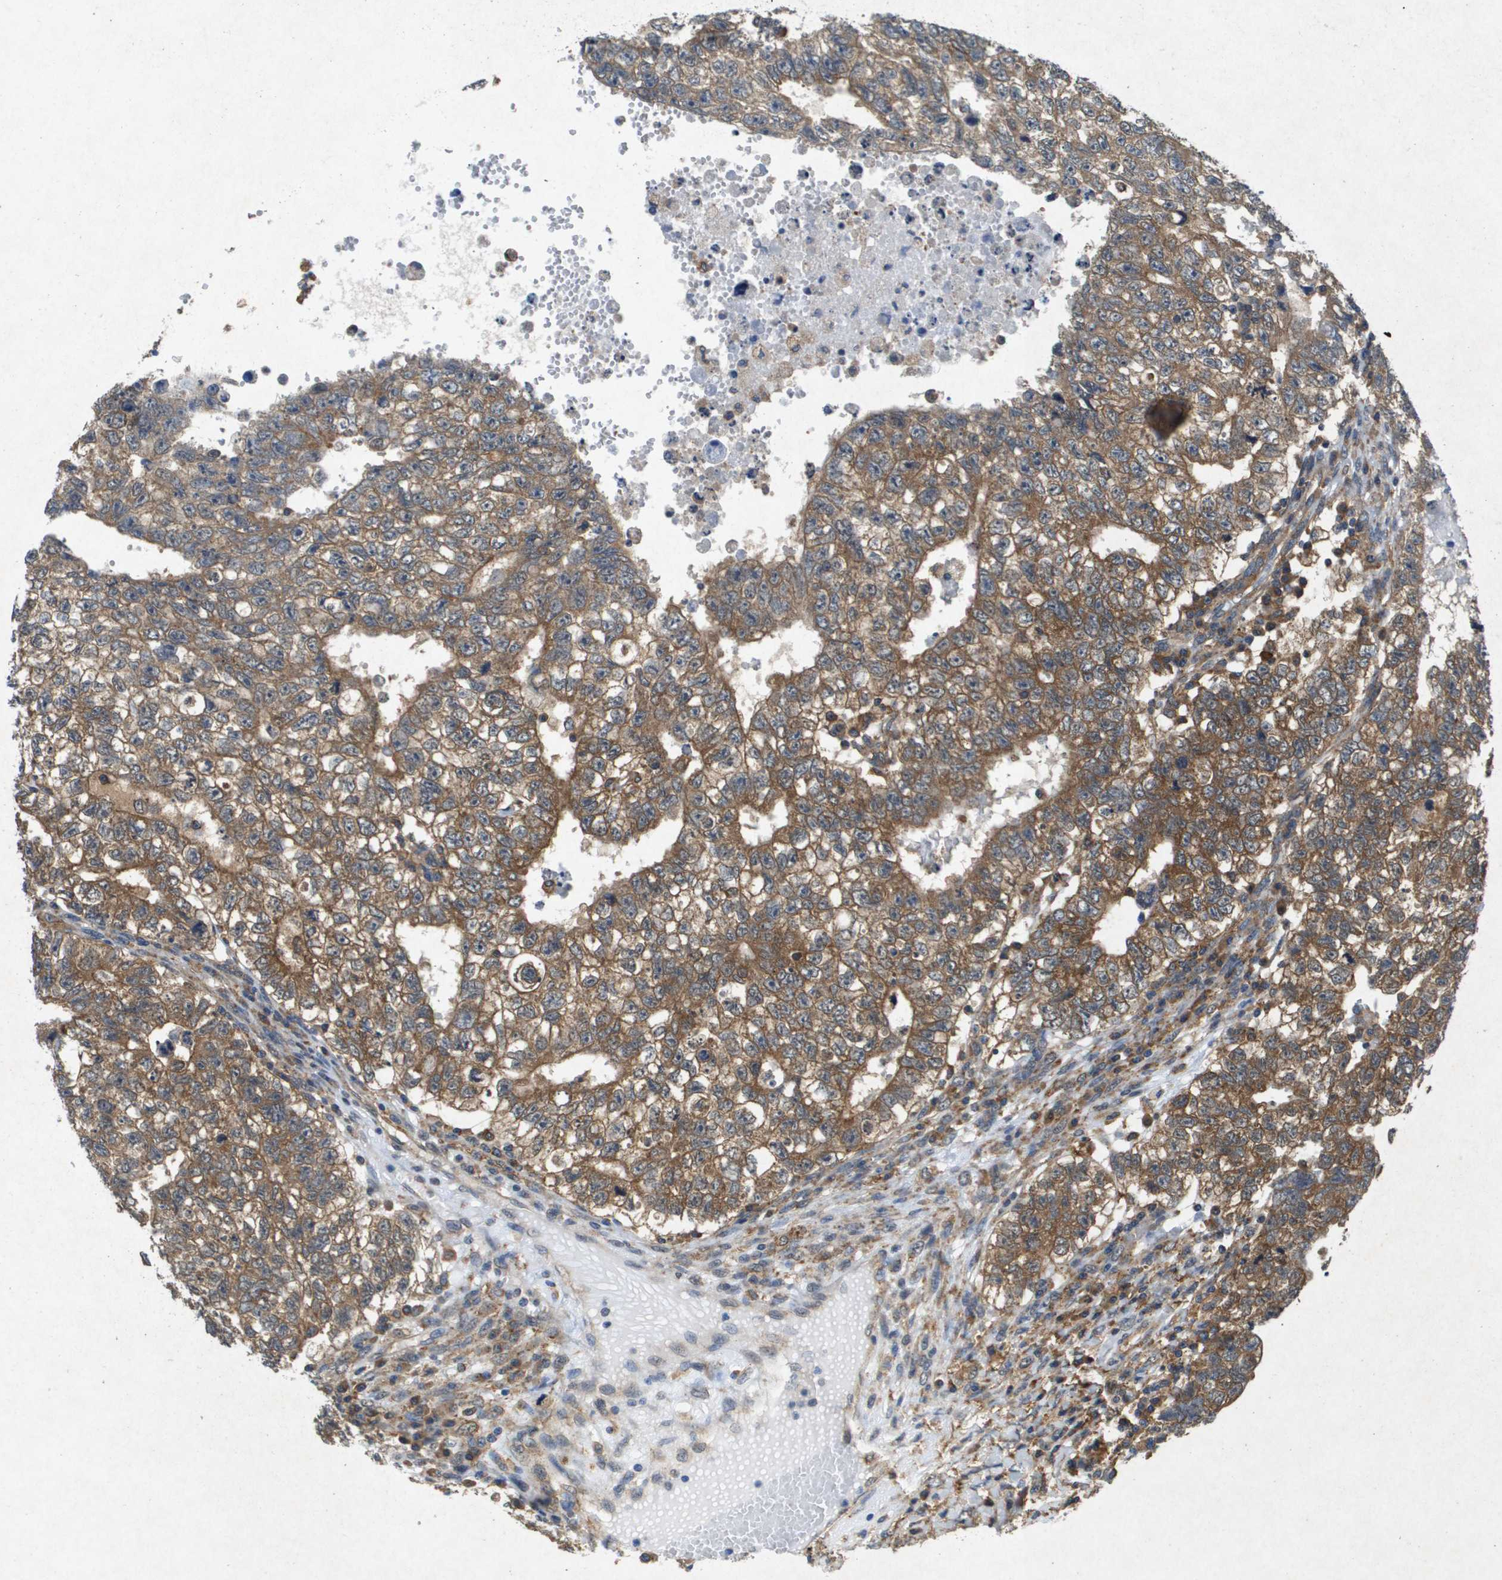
{"staining": {"intensity": "moderate", "quantity": ">75%", "location": "cytoplasmic/membranous"}, "tissue": "testis cancer", "cell_type": "Tumor cells", "image_type": "cancer", "snomed": [{"axis": "morphology", "description": "Seminoma, NOS"}, {"axis": "morphology", "description": "Carcinoma, Embryonal, NOS"}, {"axis": "topography", "description": "Testis"}], "caption": "Immunohistochemical staining of testis embryonal carcinoma shows medium levels of moderate cytoplasmic/membranous protein staining in approximately >75% of tumor cells. (Brightfield microscopy of DAB IHC at high magnification).", "gene": "PTPRT", "patient": {"sex": "male", "age": 38}}